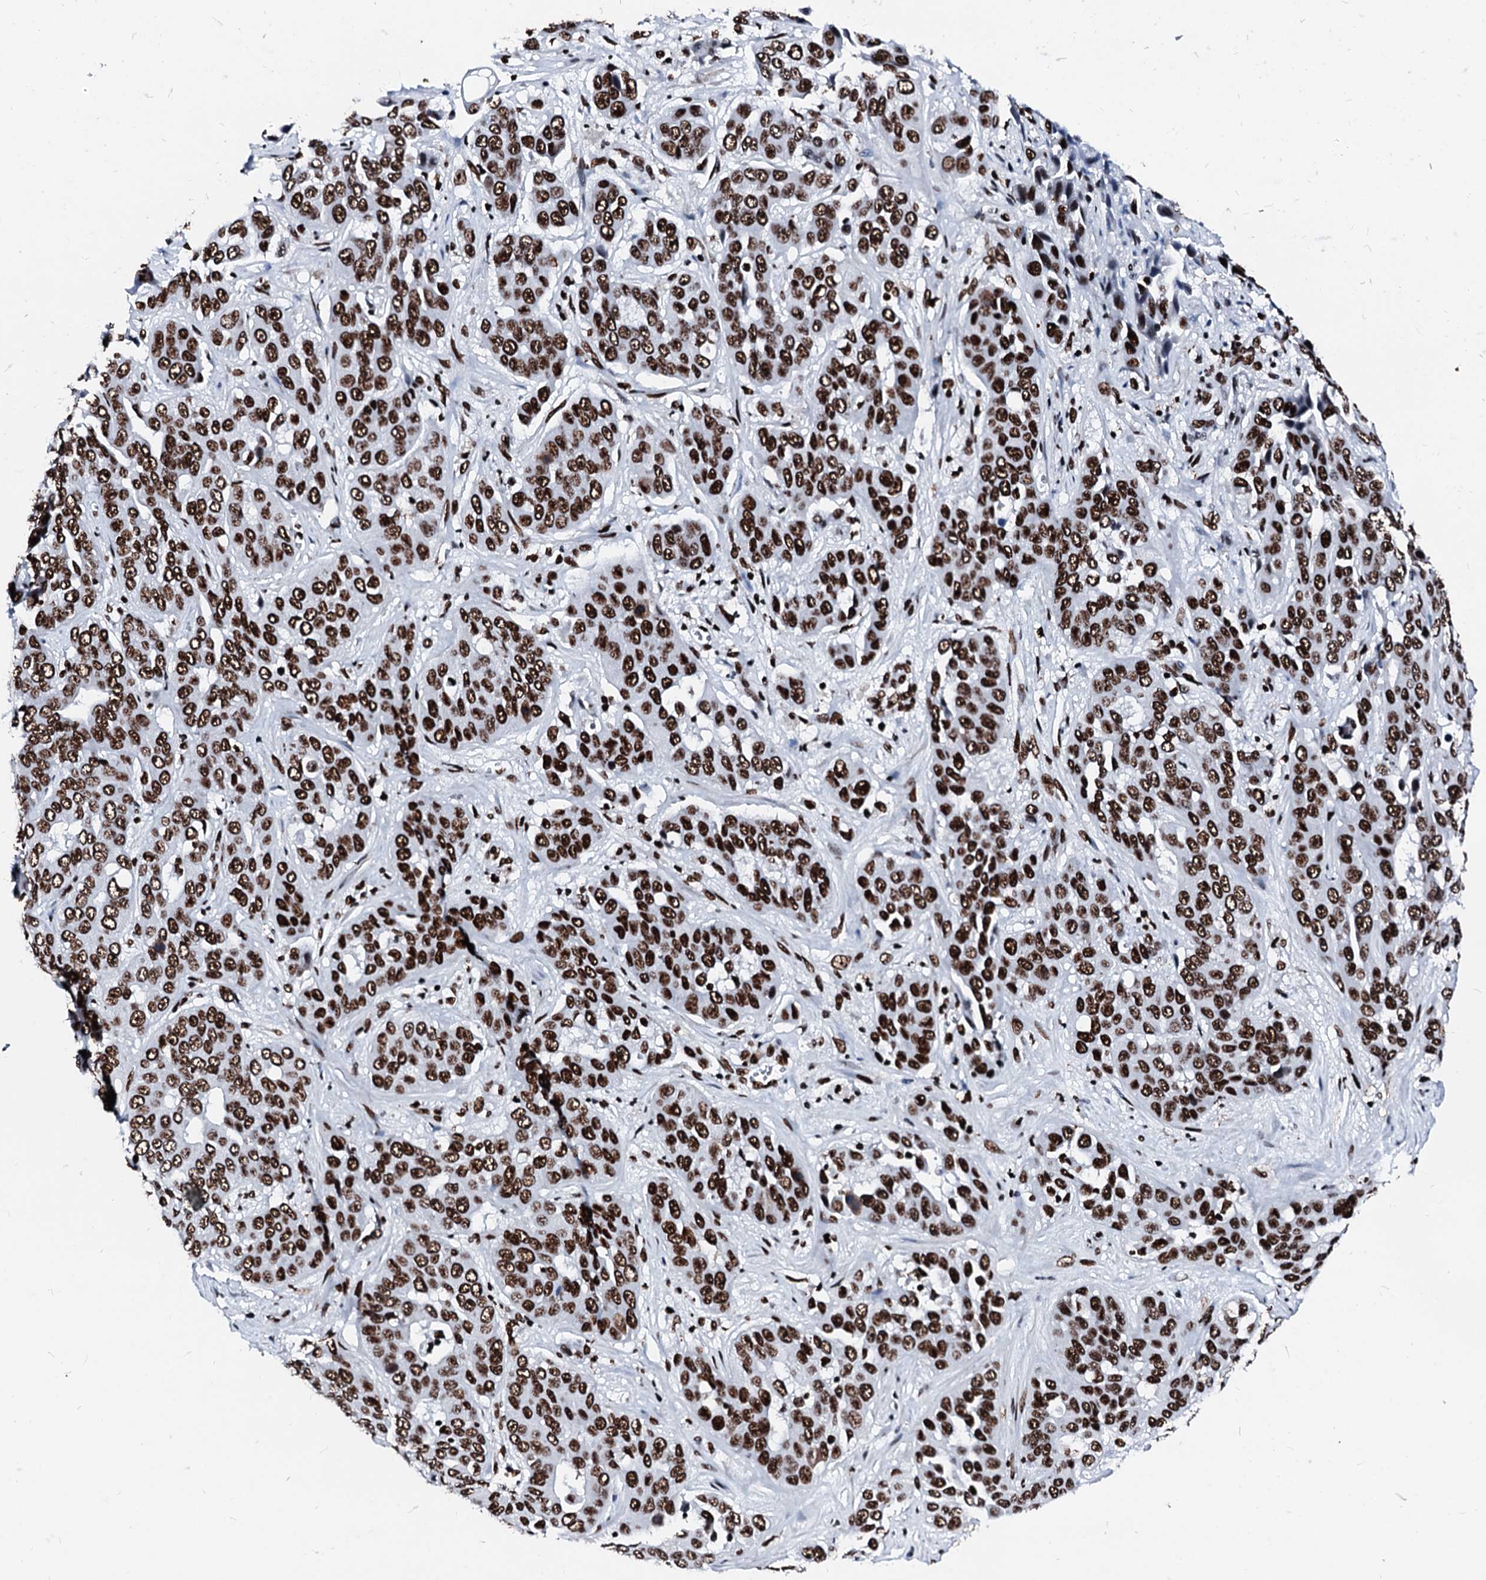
{"staining": {"intensity": "strong", "quantity": ">75%", "location": "nuclear"}, "tissue": "liver cancer", "cell_type": "Tumor cells", "image_type": "cancer", "snomed": [{"axis": "morphology", "description": "Cholangiocarcinoma"}, {"axis": "topography", "description": "Liver"}], "caption": "Immunohistochemistry of human liver cancer displays high levels of strong nuclear expression in approximately >75% of tumor cells. The staining is performed using DAB brown chromogen to label protein expression. The nuclei are counter-stained blue using hematoxylin.", "gene": "RALY", "patient": {"sex": "female", "age": 52}}